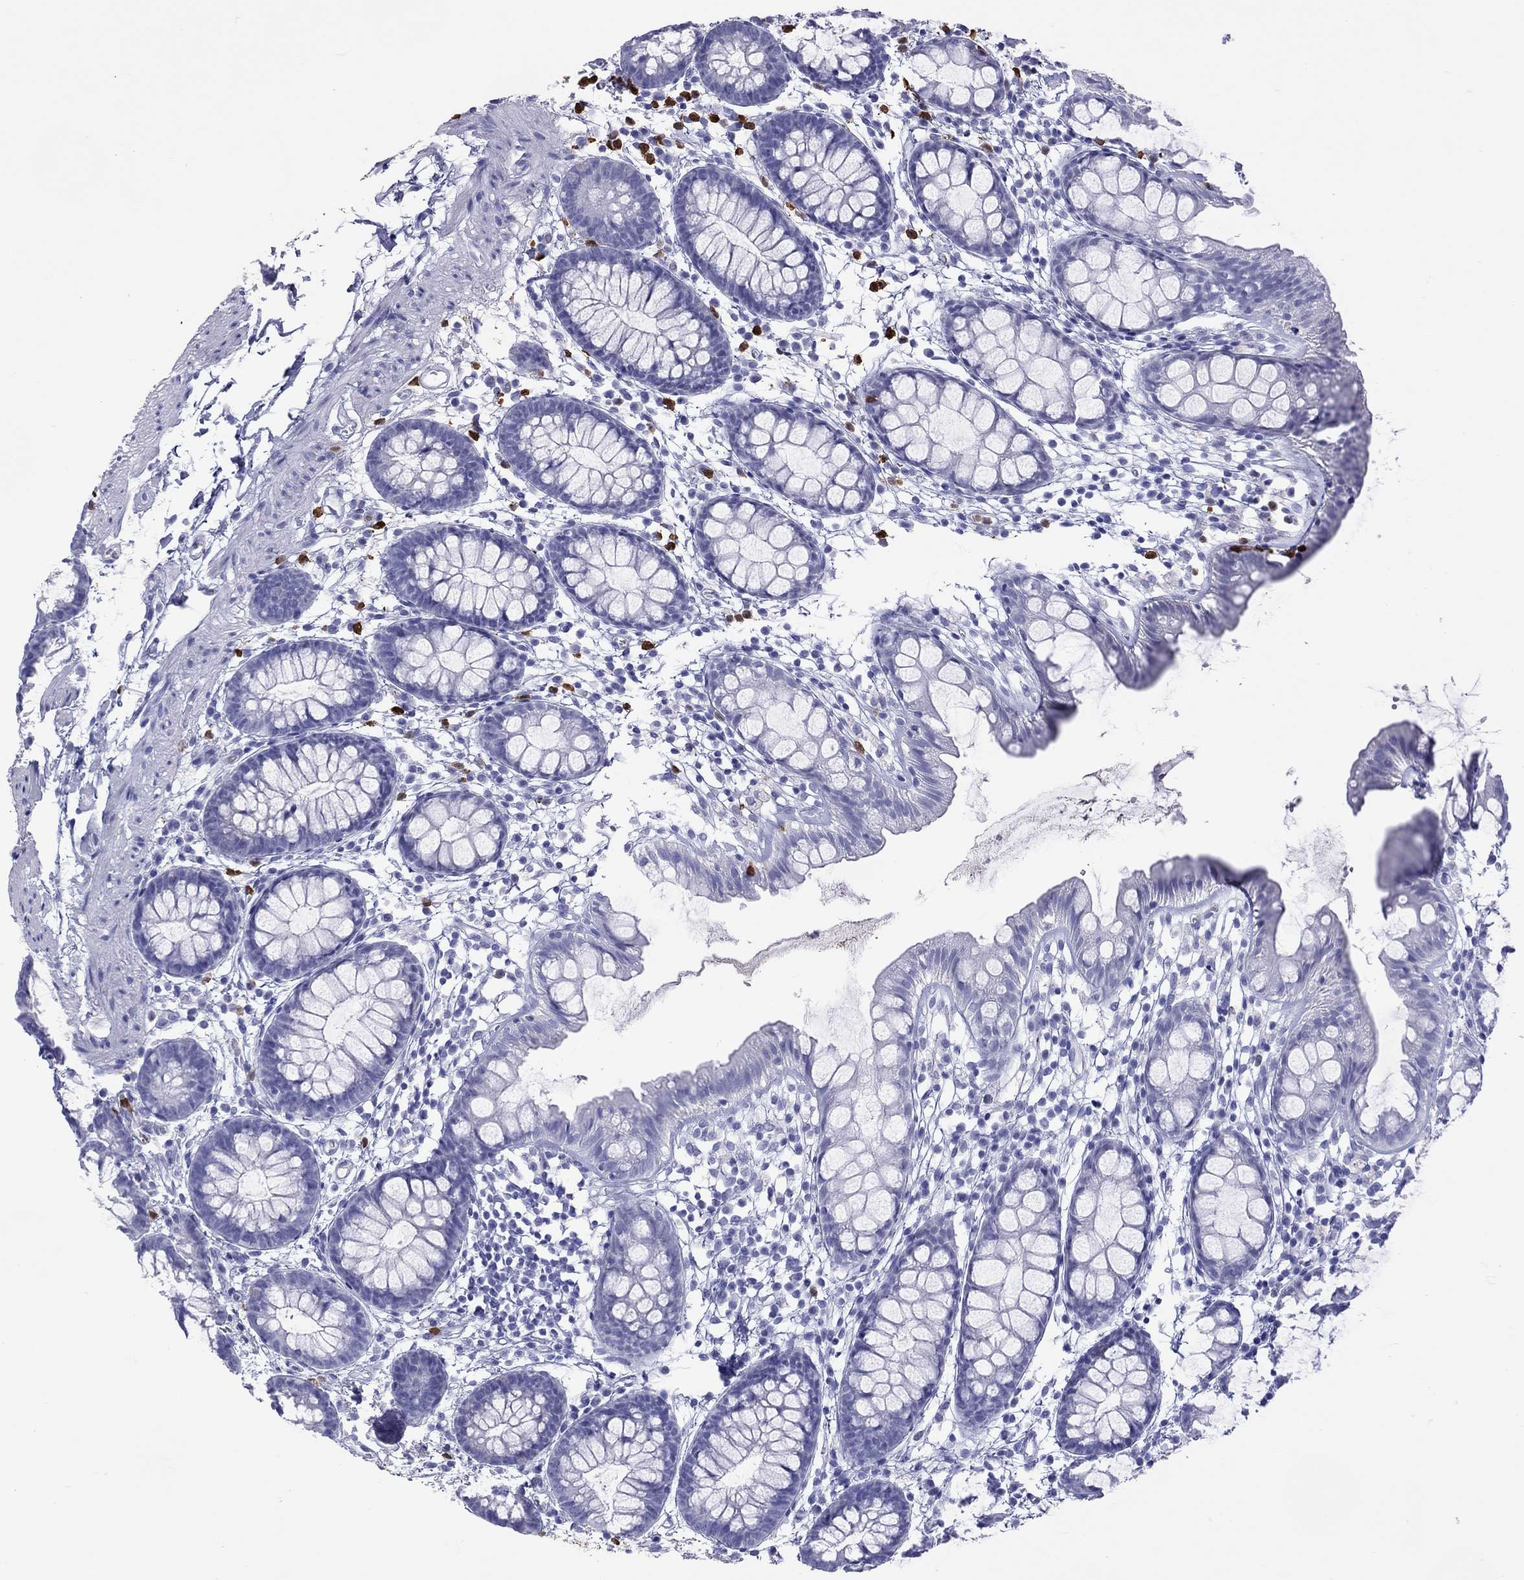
{"staining": {"intensity": "negative", "quantity": "none", "location": "none"}, "tissue": "rectum", "cell_type": "Glandular cells", "image_type": "normal", "snomed": [{"axis": "morphology", "description": "Normal tissue, NOS"}, {"axis": "topography", "description": "Rectum"}], "caption": "DAB immunohistochemical staining of benign rectum displays no significant staining in glandular cells. (DAB (3,3'-diaminobenzidine) immunohistochemistry (IHC), high magnification).", "gene": "SLAMF1", "patient": {"sex": "male", "age": 57}}